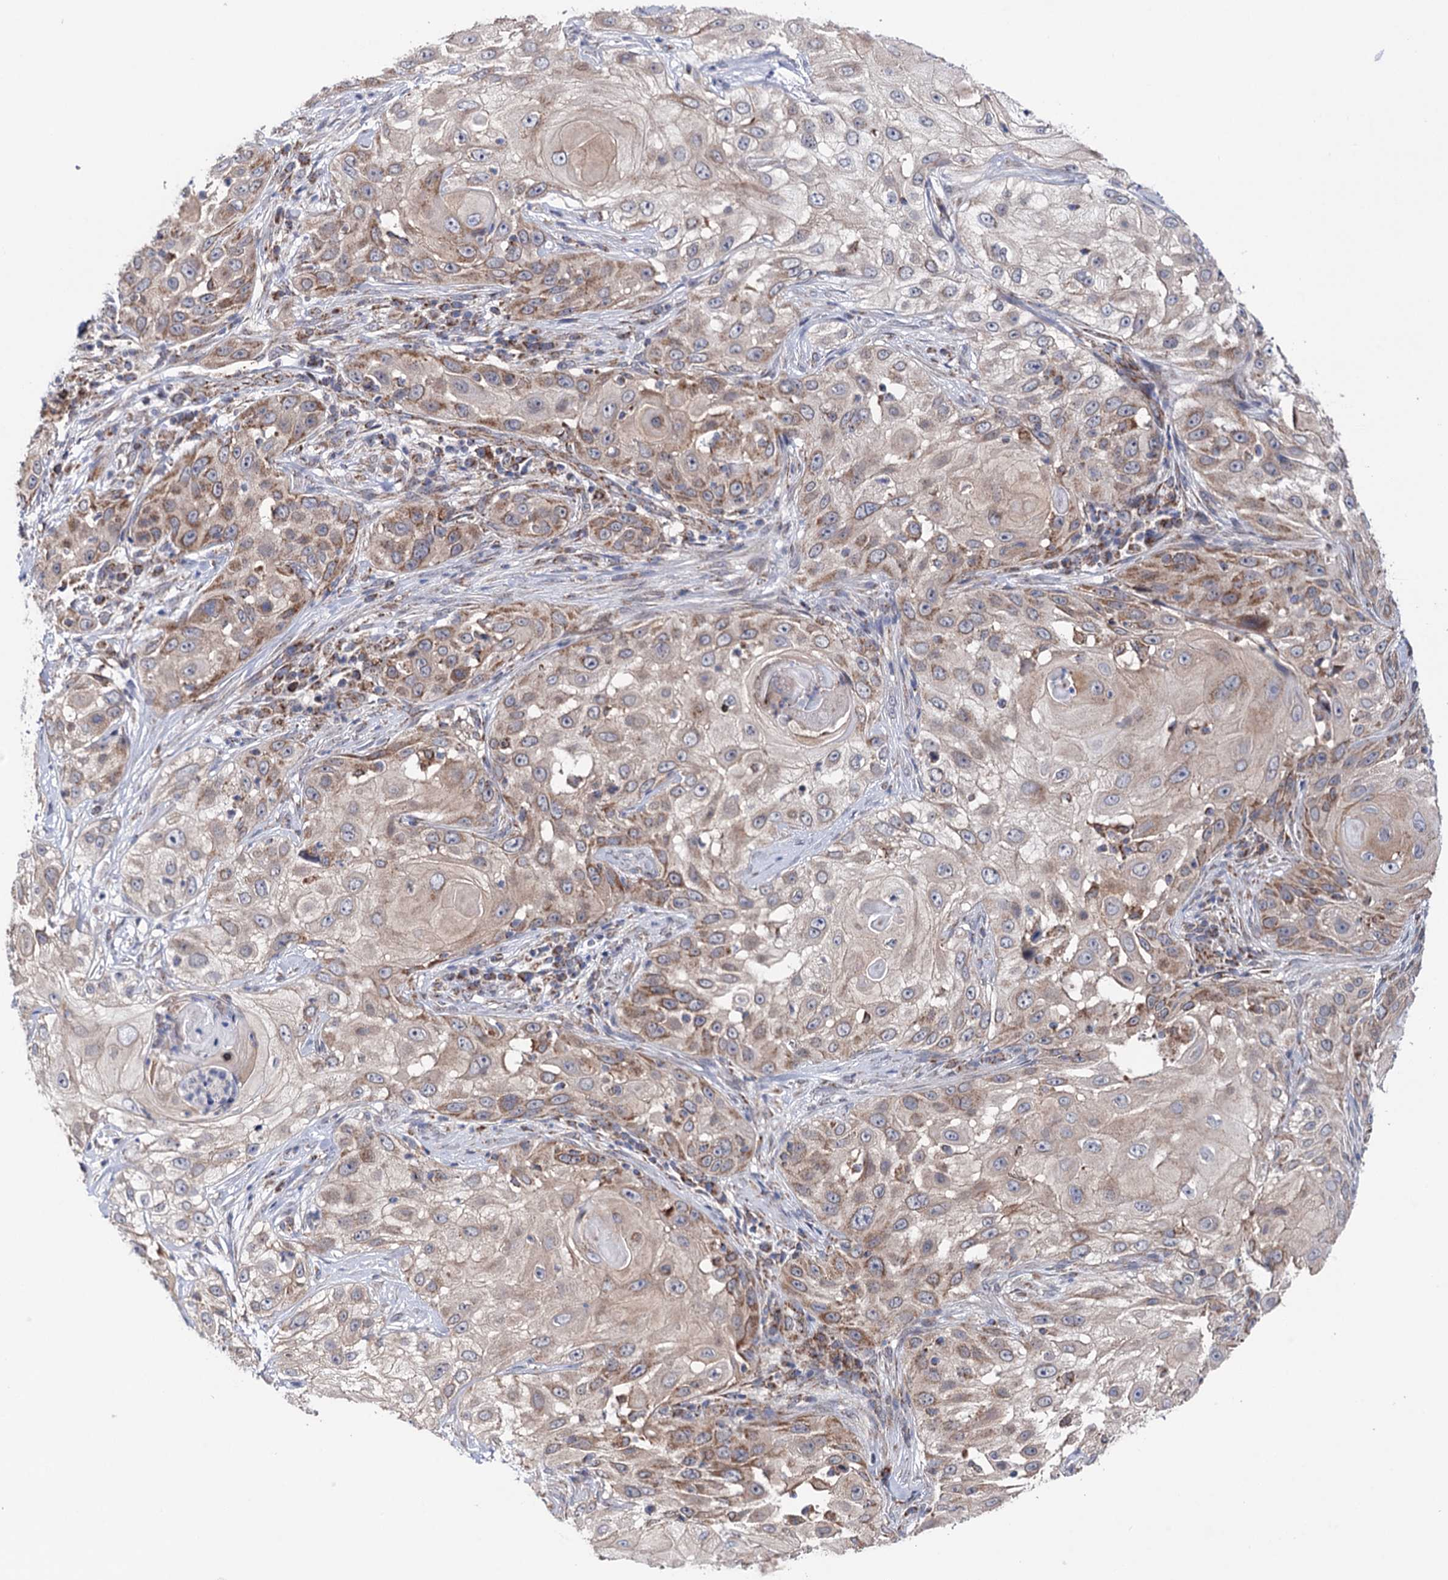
{"staining": {"intensity": "moderate", "quantity": "25%-75%", "location": "cytoplasmic/membranous"}, "tissue": "skin cancer", "cell_type": "Tumor cells", "image_type": "cancer", "snomed": [{"axis": "morphology", "description": "Squamous cell carcinoma, NOS"}, {"axis": "topography", "description": "Skin"}], "caption": "This histopathology image reveals immunohistochemistry staining of skin cancer, with medium moderate cytoplasmic/membranous staining in about 25%-75% of tumor cells.", "gene": "SUCLA2", "patient": {"sex": "female", "age": 44}}